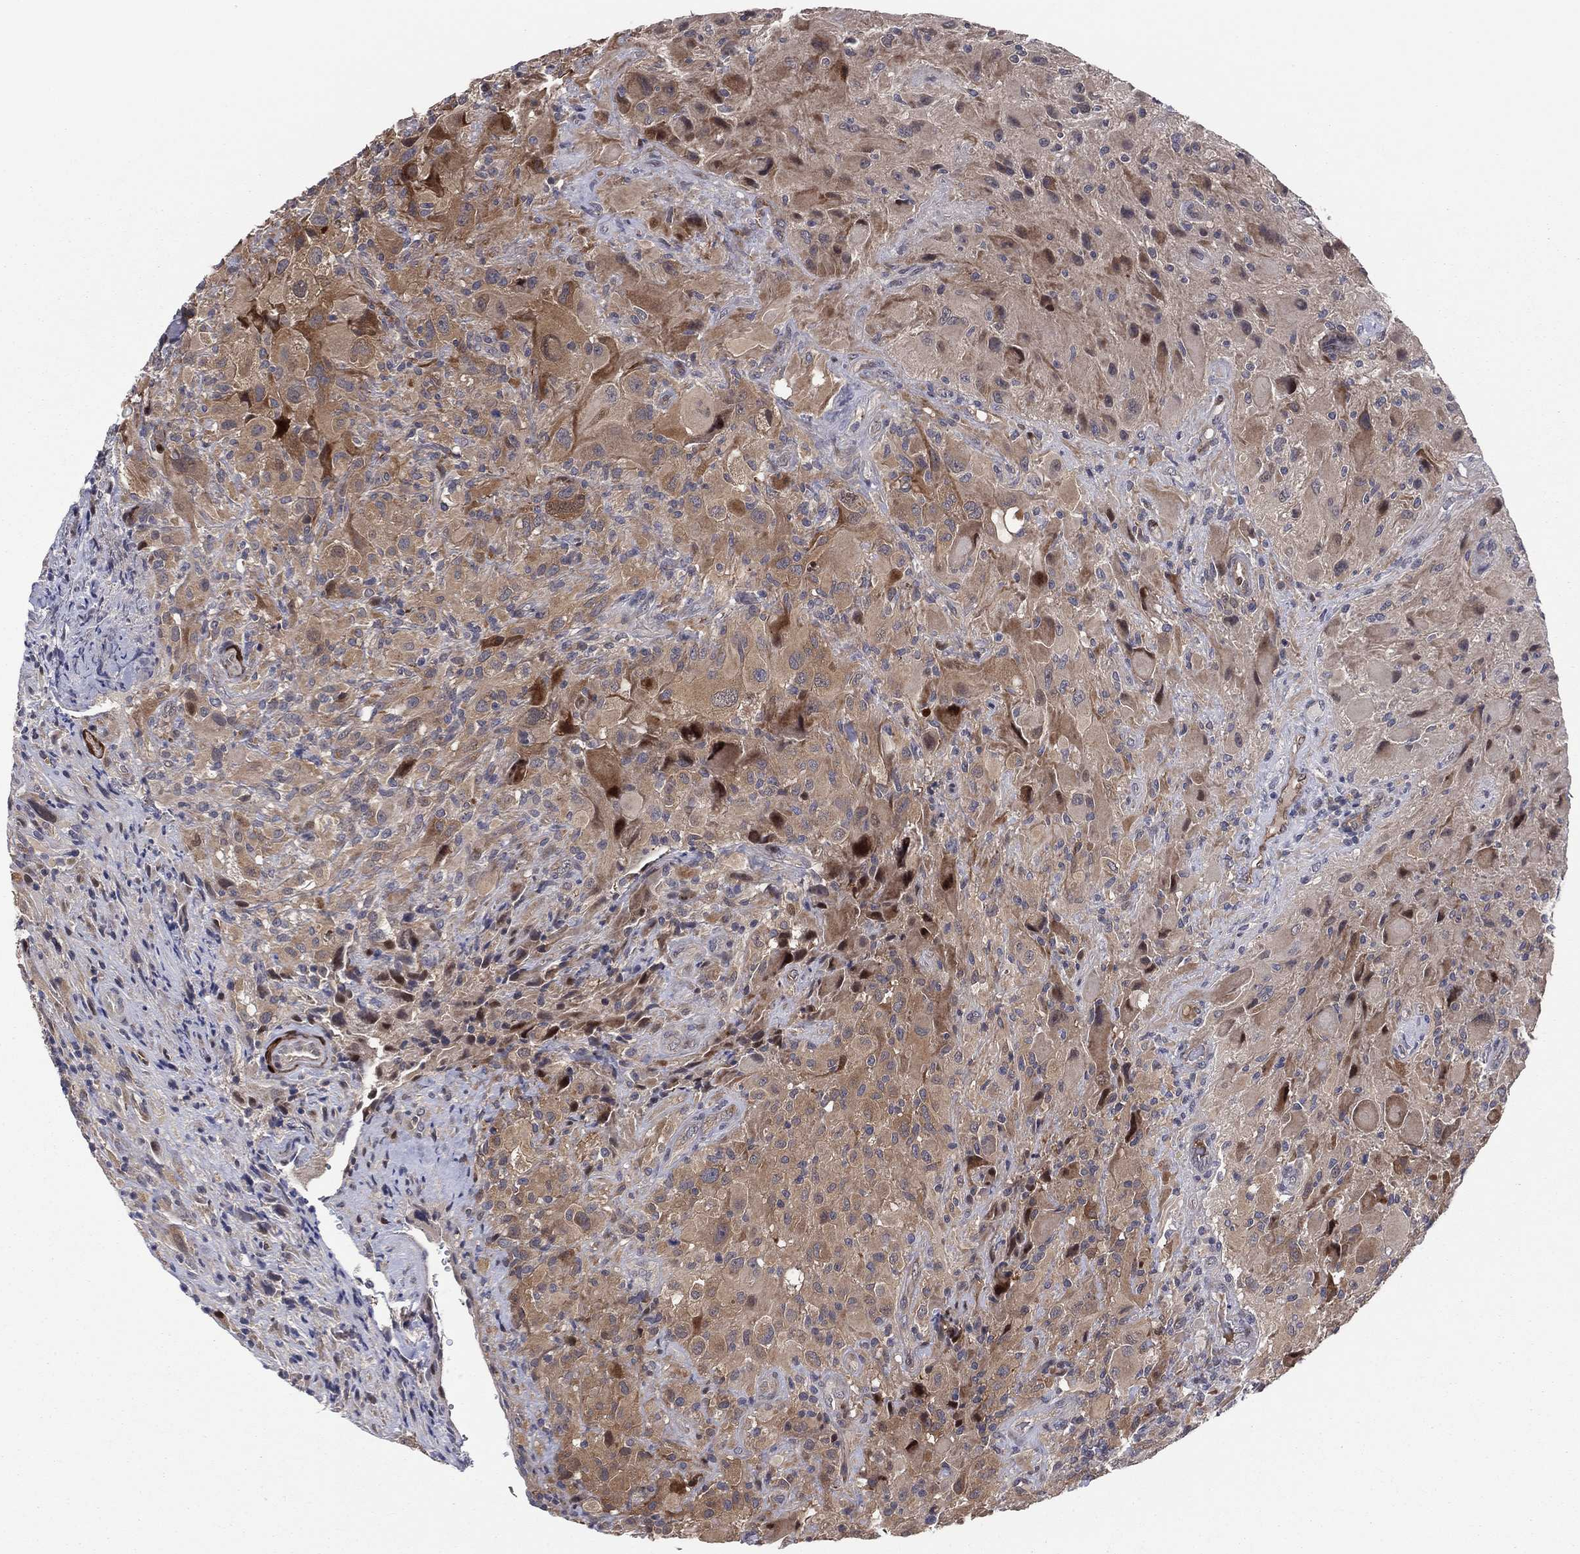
{"staining": {"intensity": "moderate", "quantity": "<25%", "location": "cytoplasmic/membranous"}, "tissue": "glioma", "cell_type": "Tumor cells", "image_type": "cancer", "snomed": [{"axis": "morphology", "description": "Glioma, malignant, High grade"}, {"axis": "topography", "description": "Cerebral cortex"}], "caption": "This is an image of immunohistochemistry (IHC) staining of glioma, which shows moderate positivity in the cytoplasmic/membranous of tumor cells.", "gene": "SNCG", "patient": {"sex": "male", "age": 35}}